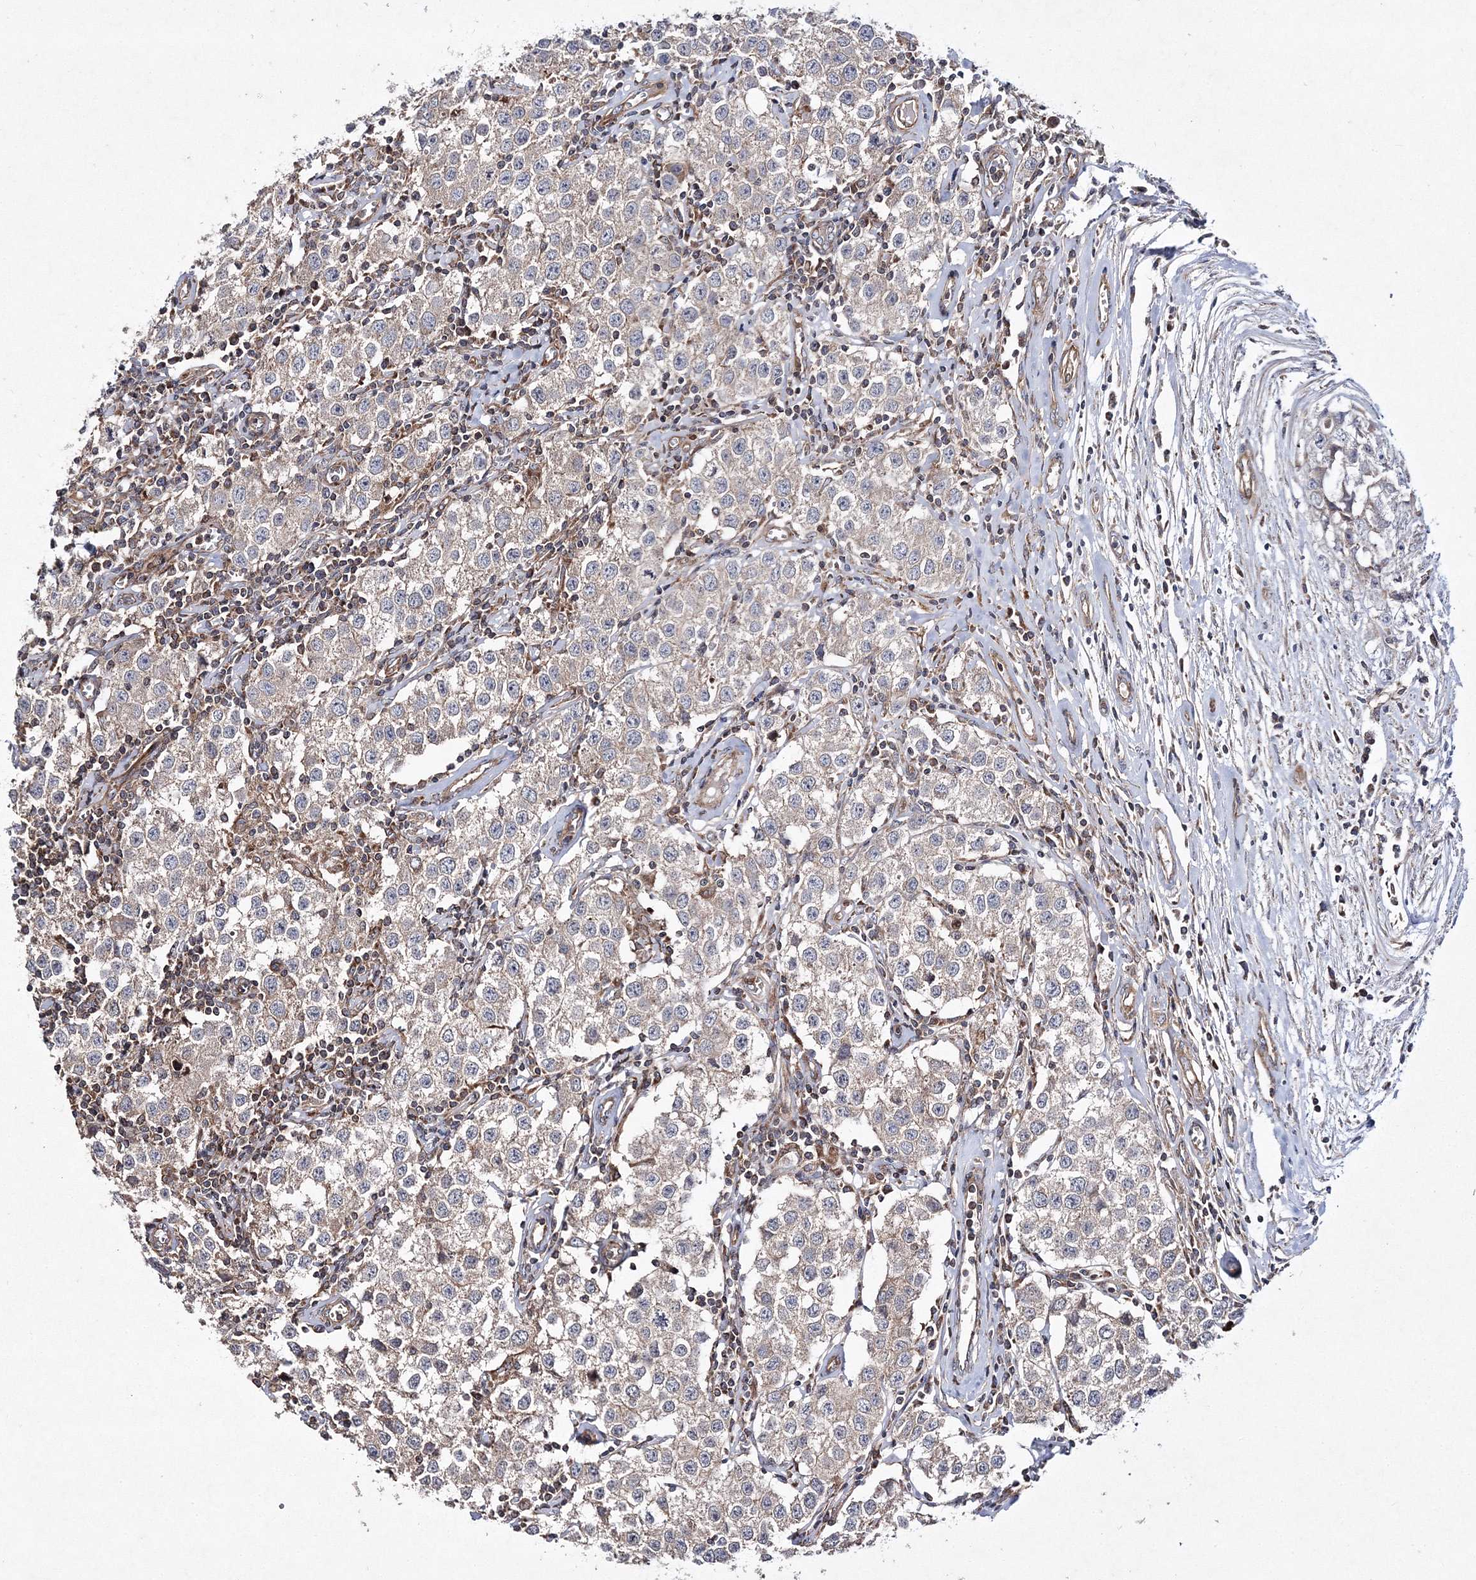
{"staining": {"intensity": "negative", "quantity": "none", "location": "none"}, "tissue": "testis cancer", "cell_type": "Tumor cells", "image_type": "cancer", "snomed": [{"axis": "morphology", "description": "Seminoma, NOS"}, {"axis": "morphology", "description": "Carcinoma, Embryonal, NOS"}, {"axis": "topography", "description": "Testis"}], "caption": "This is an IHC histopathology image of human testis cancer. There is no expression in tumor cells.", "gene": "DNAJC13", "patient": {"sex": "male", "age": 43}}